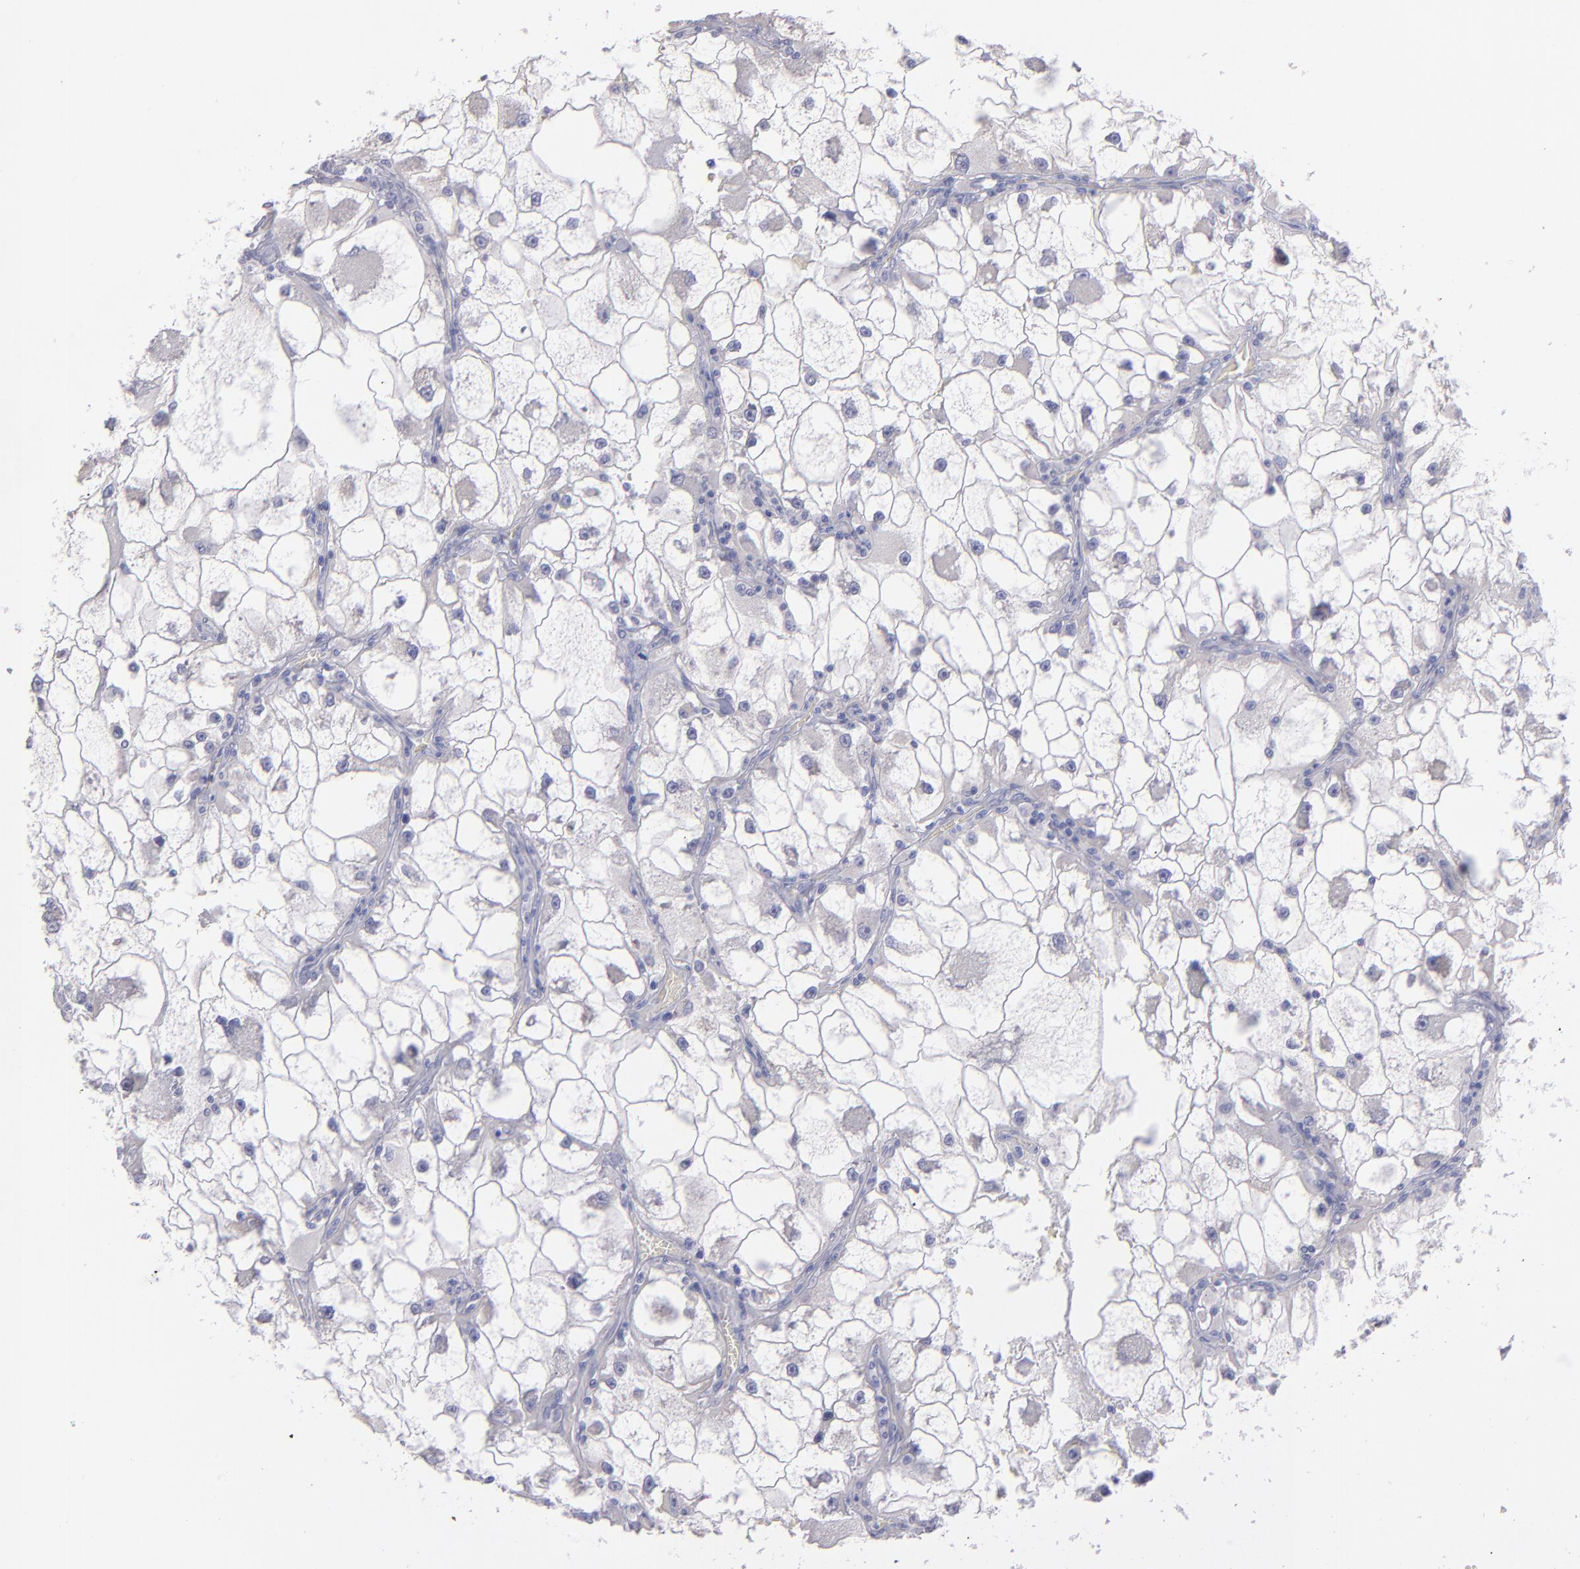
{"staining": {"intensity": "negative", "quantity": "none", "location": "none"}, "tissue": "renal cancer", "cell_type": "Tumor cells", "image_type": "cancer", "snomed": [{"axis": "morphology", "description": "Adenocarcinoma, NOS"}, {"axis": "topography", "description": "Kidney"}], "caption": "Tumor cells show no significant protein positivity in renal cancer.", "gene": "SNAP25", "patient": {"sex": "female", "age": 73}}